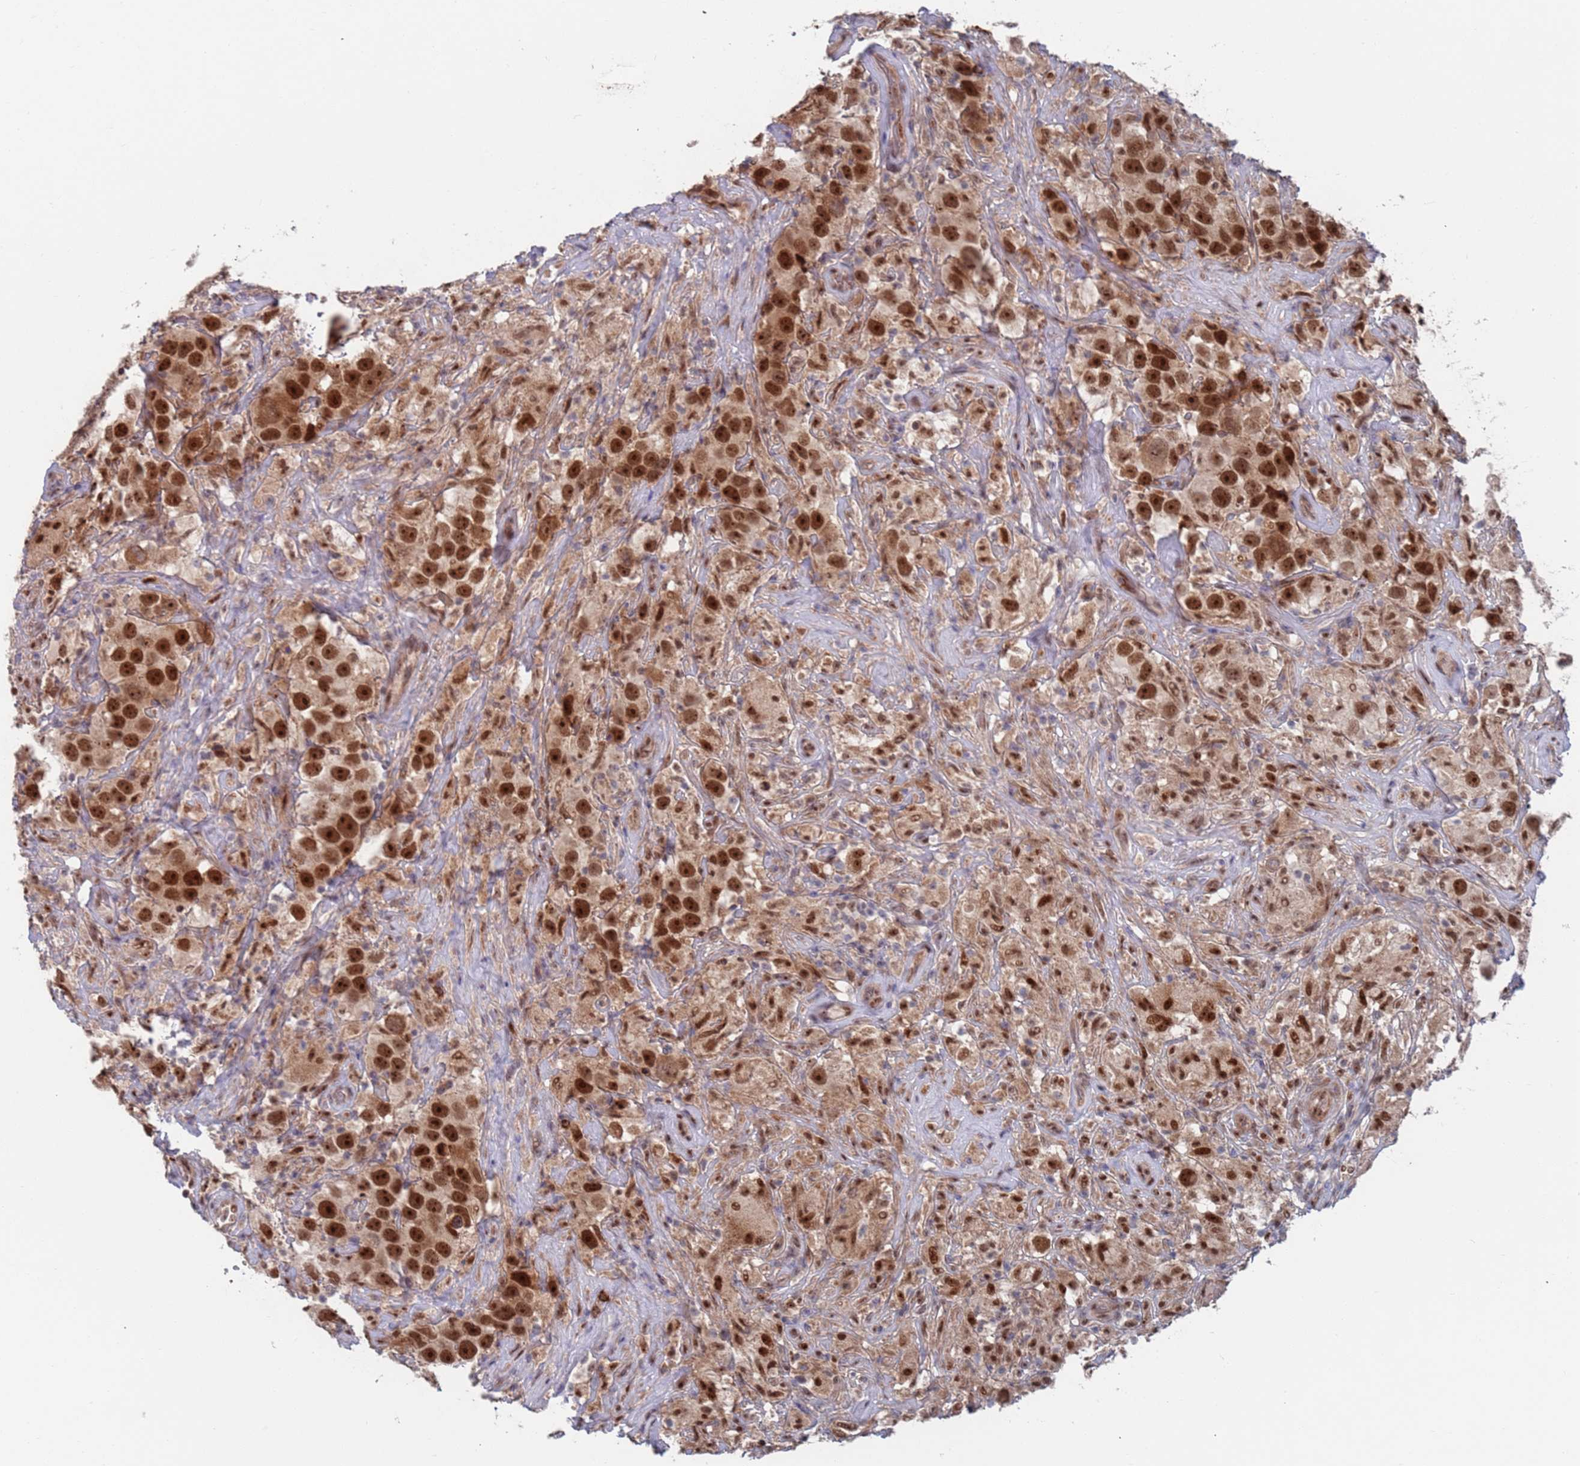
{"staining": {"intensity": "strong", "quantity": ">75%", "location": "nuclear"}, "tissue": "testis cancer", "cell_type": "Tumor cells", "image_type": "cancer", "snomed": [{"axis": "morphology", "description": "Seminoma, NOS"}, {"axis": "topography", "description": "Testis"}], "caption": "The photomicrograph demonstrates immunohistochemical staining of testis cancer (seminoma). There is strong nuclear positivity is seen in about >75% of tumor cells.", "gene": "RPP25", "patient": {"sex": "male", "age": 49}}